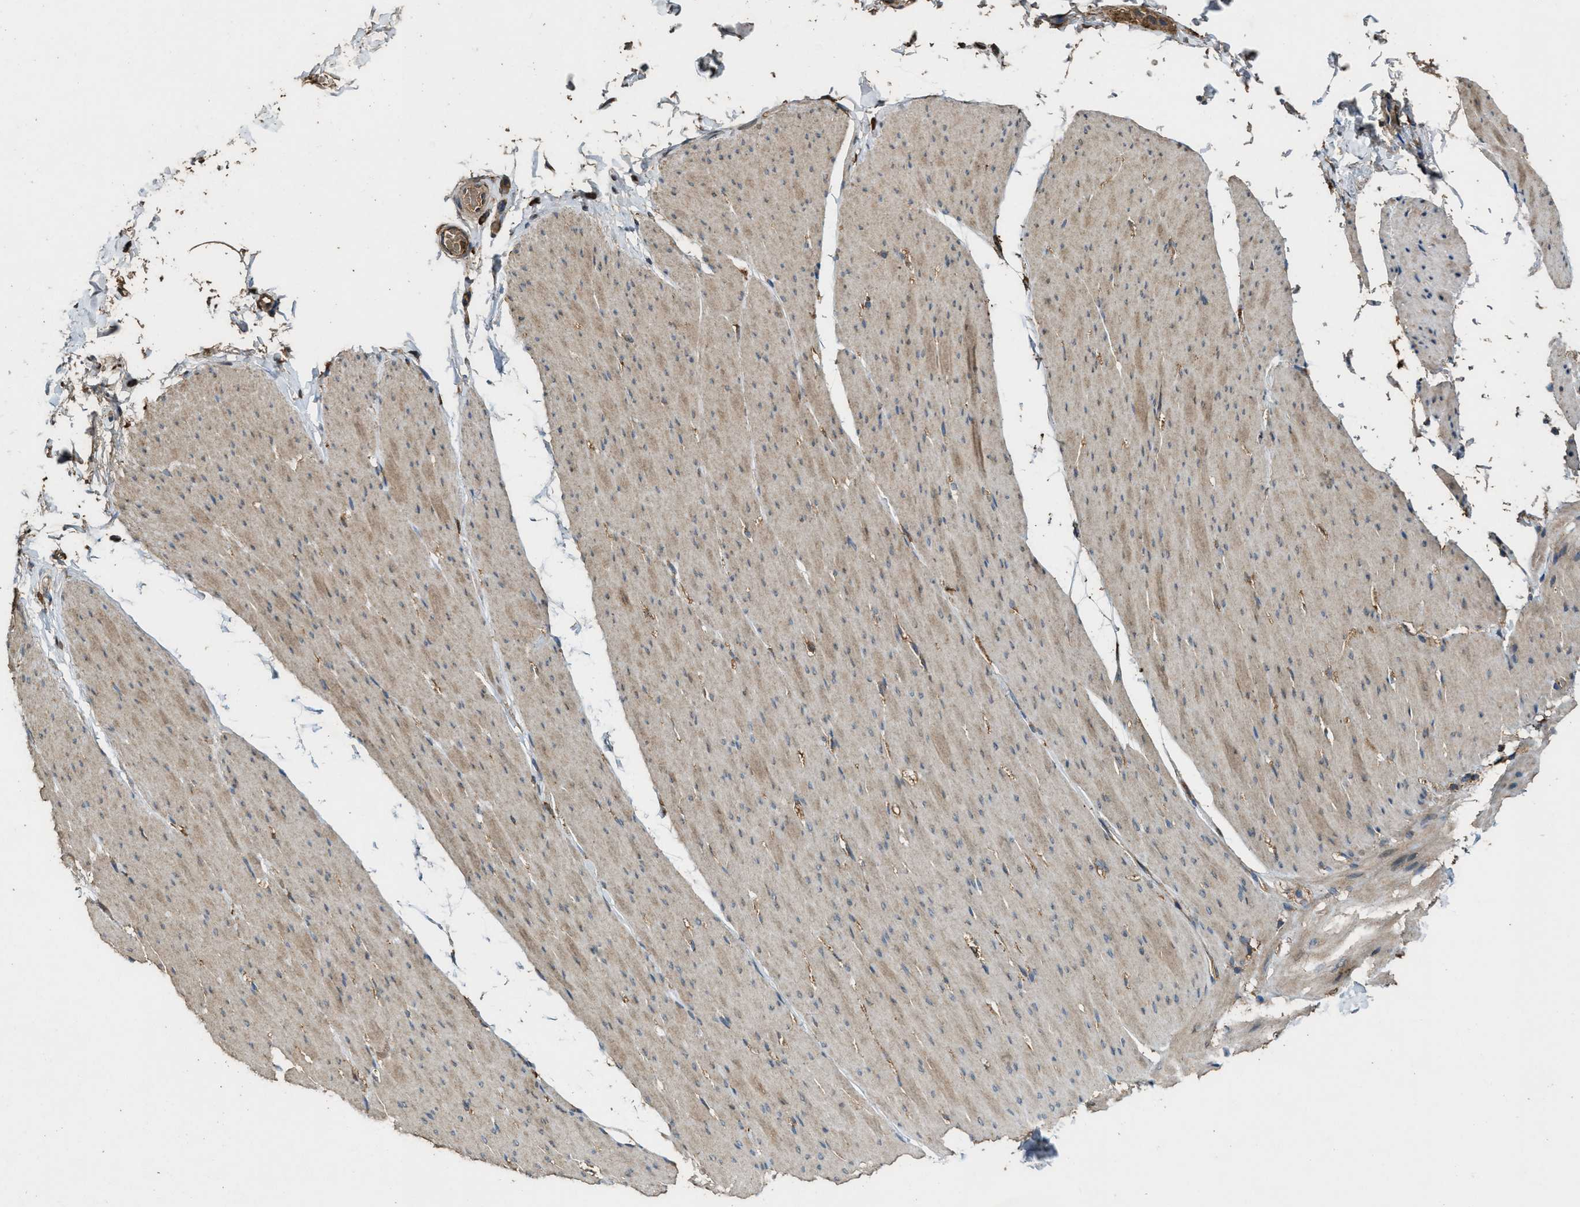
{"staining": {"intensity": "weak", "quantity": ">75%", "location": "cytoplasmic/membranous"}, "tissue": "smooth muscle", "cell_type": "Smooth muscle cells", "image_type": "normal", "snomed": [{"axis": "morphology", "description": "Normal tissue, NOS"}, {"axis": "topography", "description": "Smooth muscle"}, {"axis": "topography", "description": "Colon"}], "caption": "Immunohistochemistry (IHC) photomicrograph of normal smooth muscle stained for a protein (brown), which exhibits low levels of weak cytoplasmic/membranous positivity in approximately >75% of smooth muscle cells.", "gene": "MAP3K8", "patient": {"sex": "male", "age": 67}}